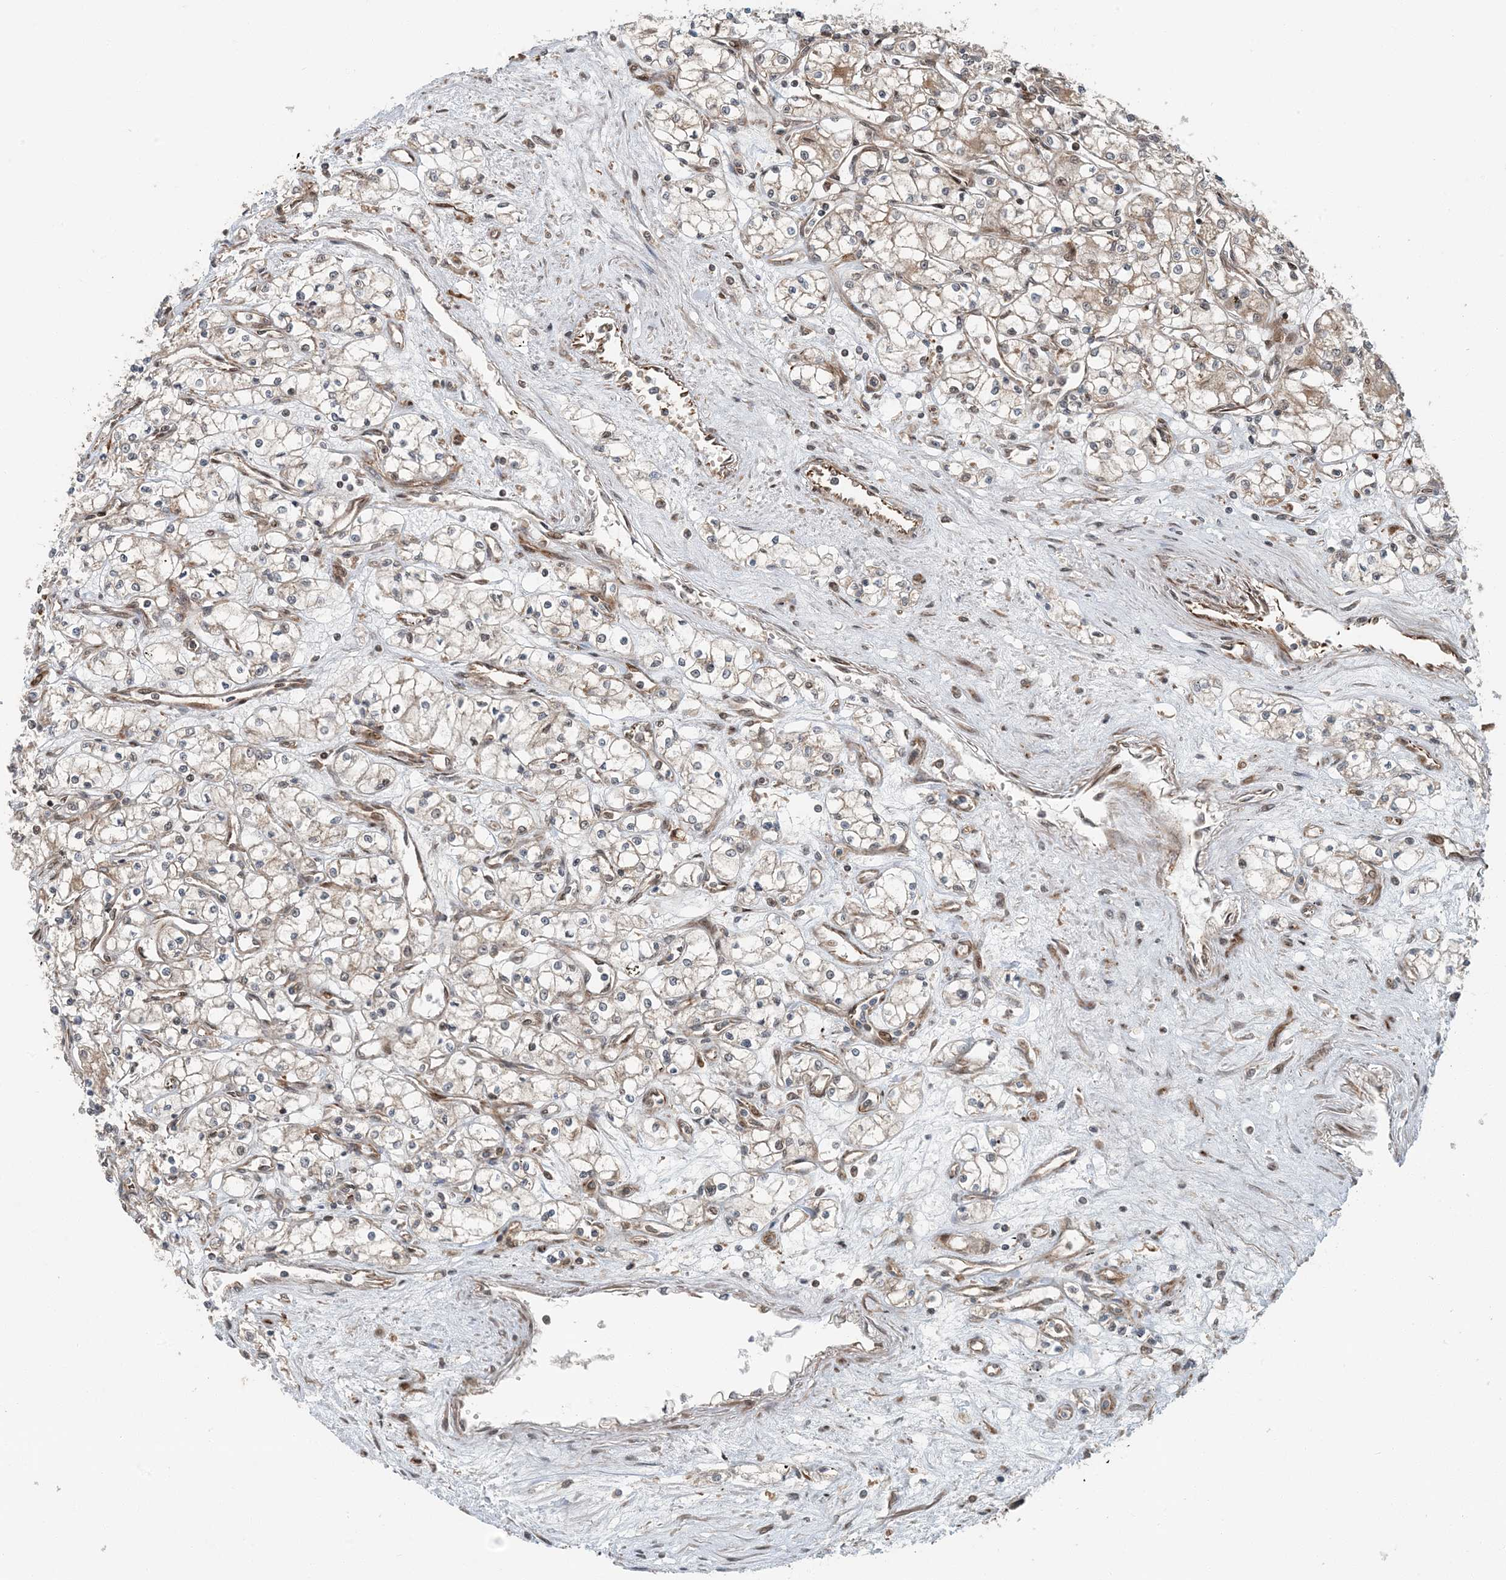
{"staining": {"intensity": "negative", "quantity": "none", "location": "none"}, "tissue": "renal cancer", "cell_type": "Tumor cells", "image_type": "cancer", "snomed": [{"axis": "morphology", "description": "Adenocarcinoma, NOS"}, {"axis": "topography", "description": "Kidney"}], "caption": "The micrograph shows no significant staining in tumor cells of renal cancer. The staining is performed using DAB (3,3'-diaminobenzidine) brown chromogen with nuclei counter-stained in using hematoxylin.", "gene": "EDEM2", "patient": {"sex": "male", "age": 59}}